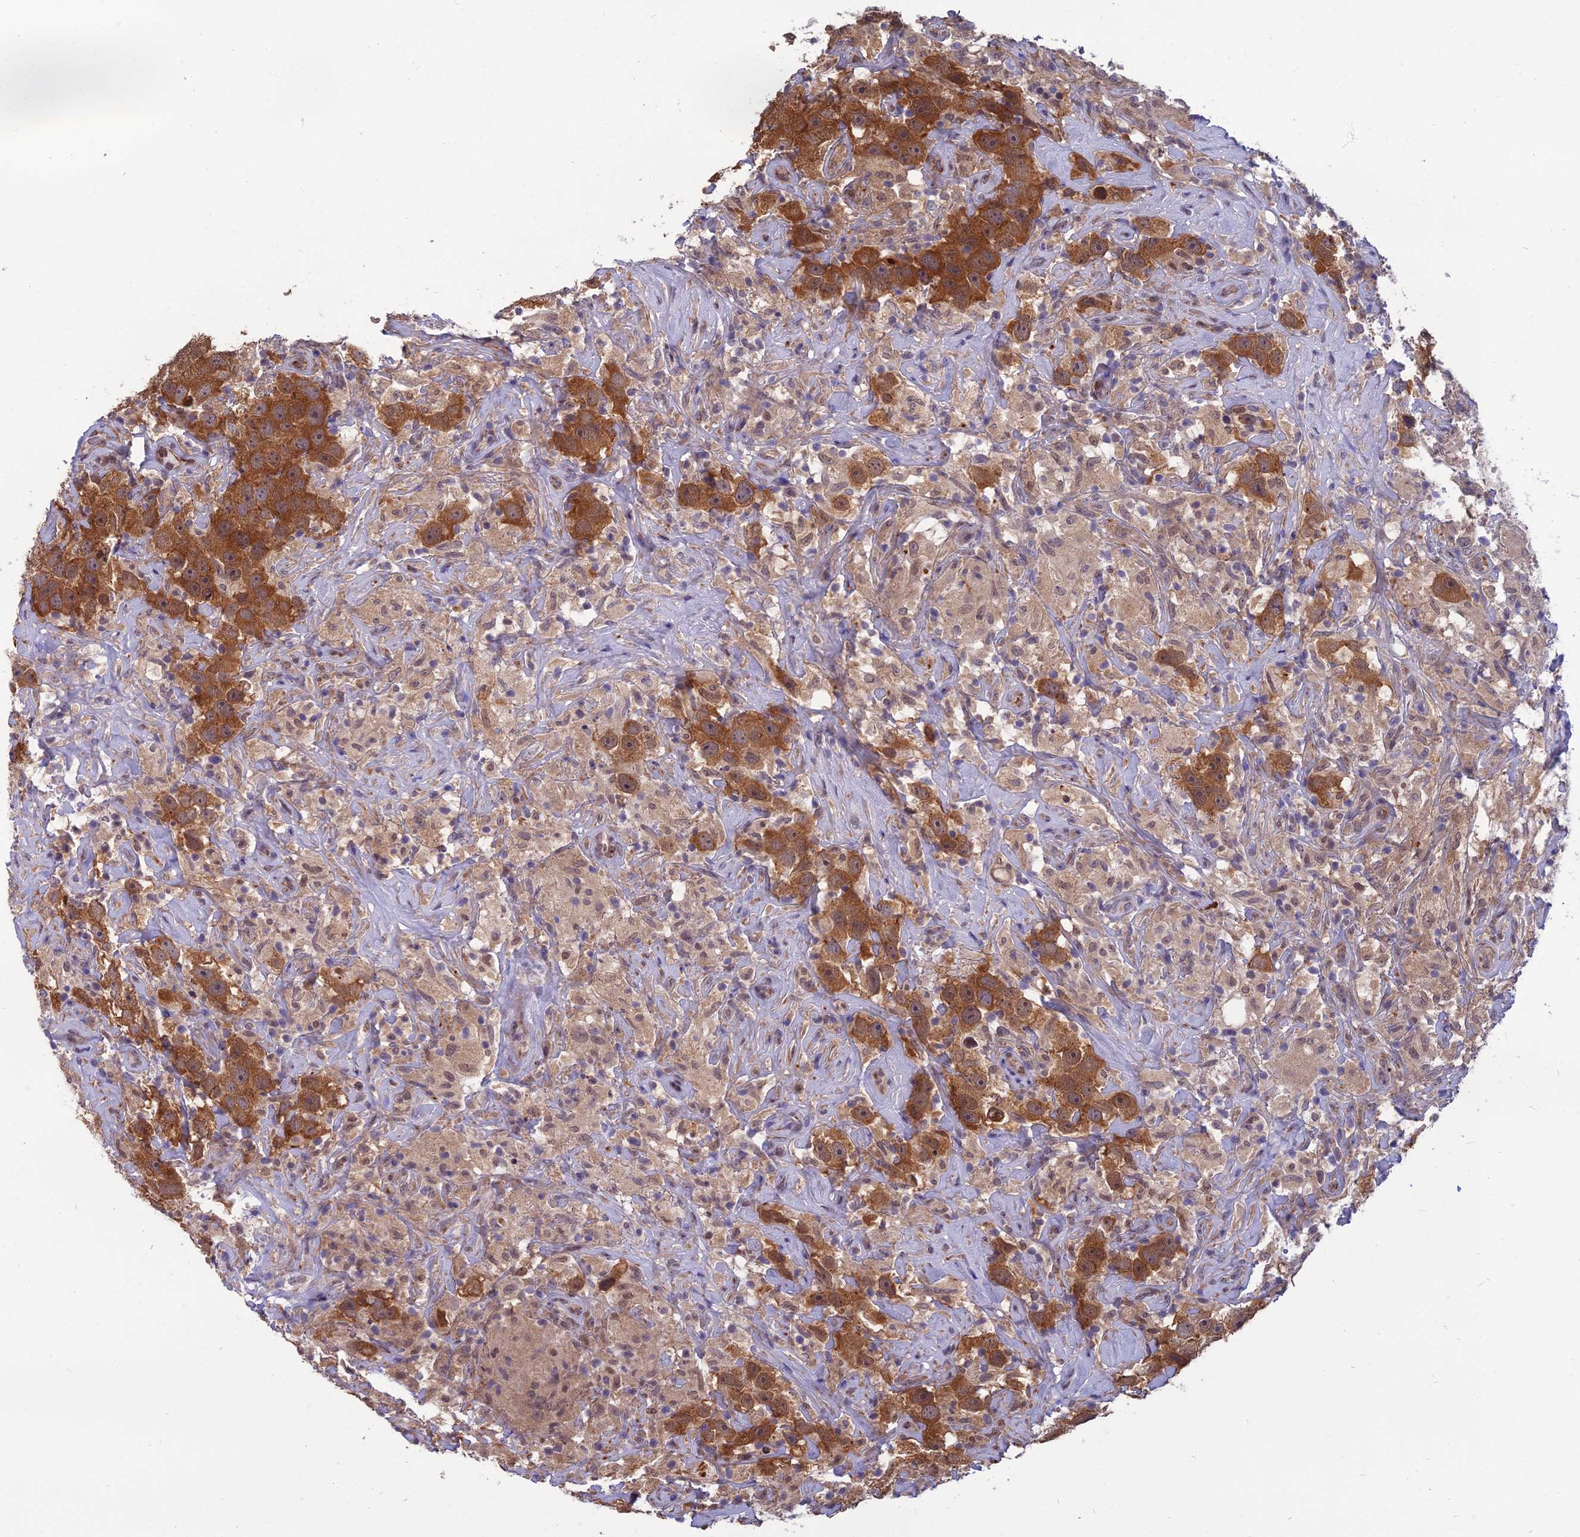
{"staining": {"intensity": "moderate", "quantity": ">75%", "location": "cytoplasmic/membranous,nuclear"}, "tissue": "testis cancer", "cell_type": "Tumor cells", "image_type": "cancer", "snomed": [{"axis": "morphology", "description": "Seminoma, NOS"}, {"axis": "topography", "description": "Testis"}], "caption": "Moderate cytoplasmic/membranous and nuclear positivity for a protein is appreciated in about >75% of tumor cells of seminoma (testis) using IHC.", "gene": "NR4A3", "patient": {"sex": "male", "age": 49}}